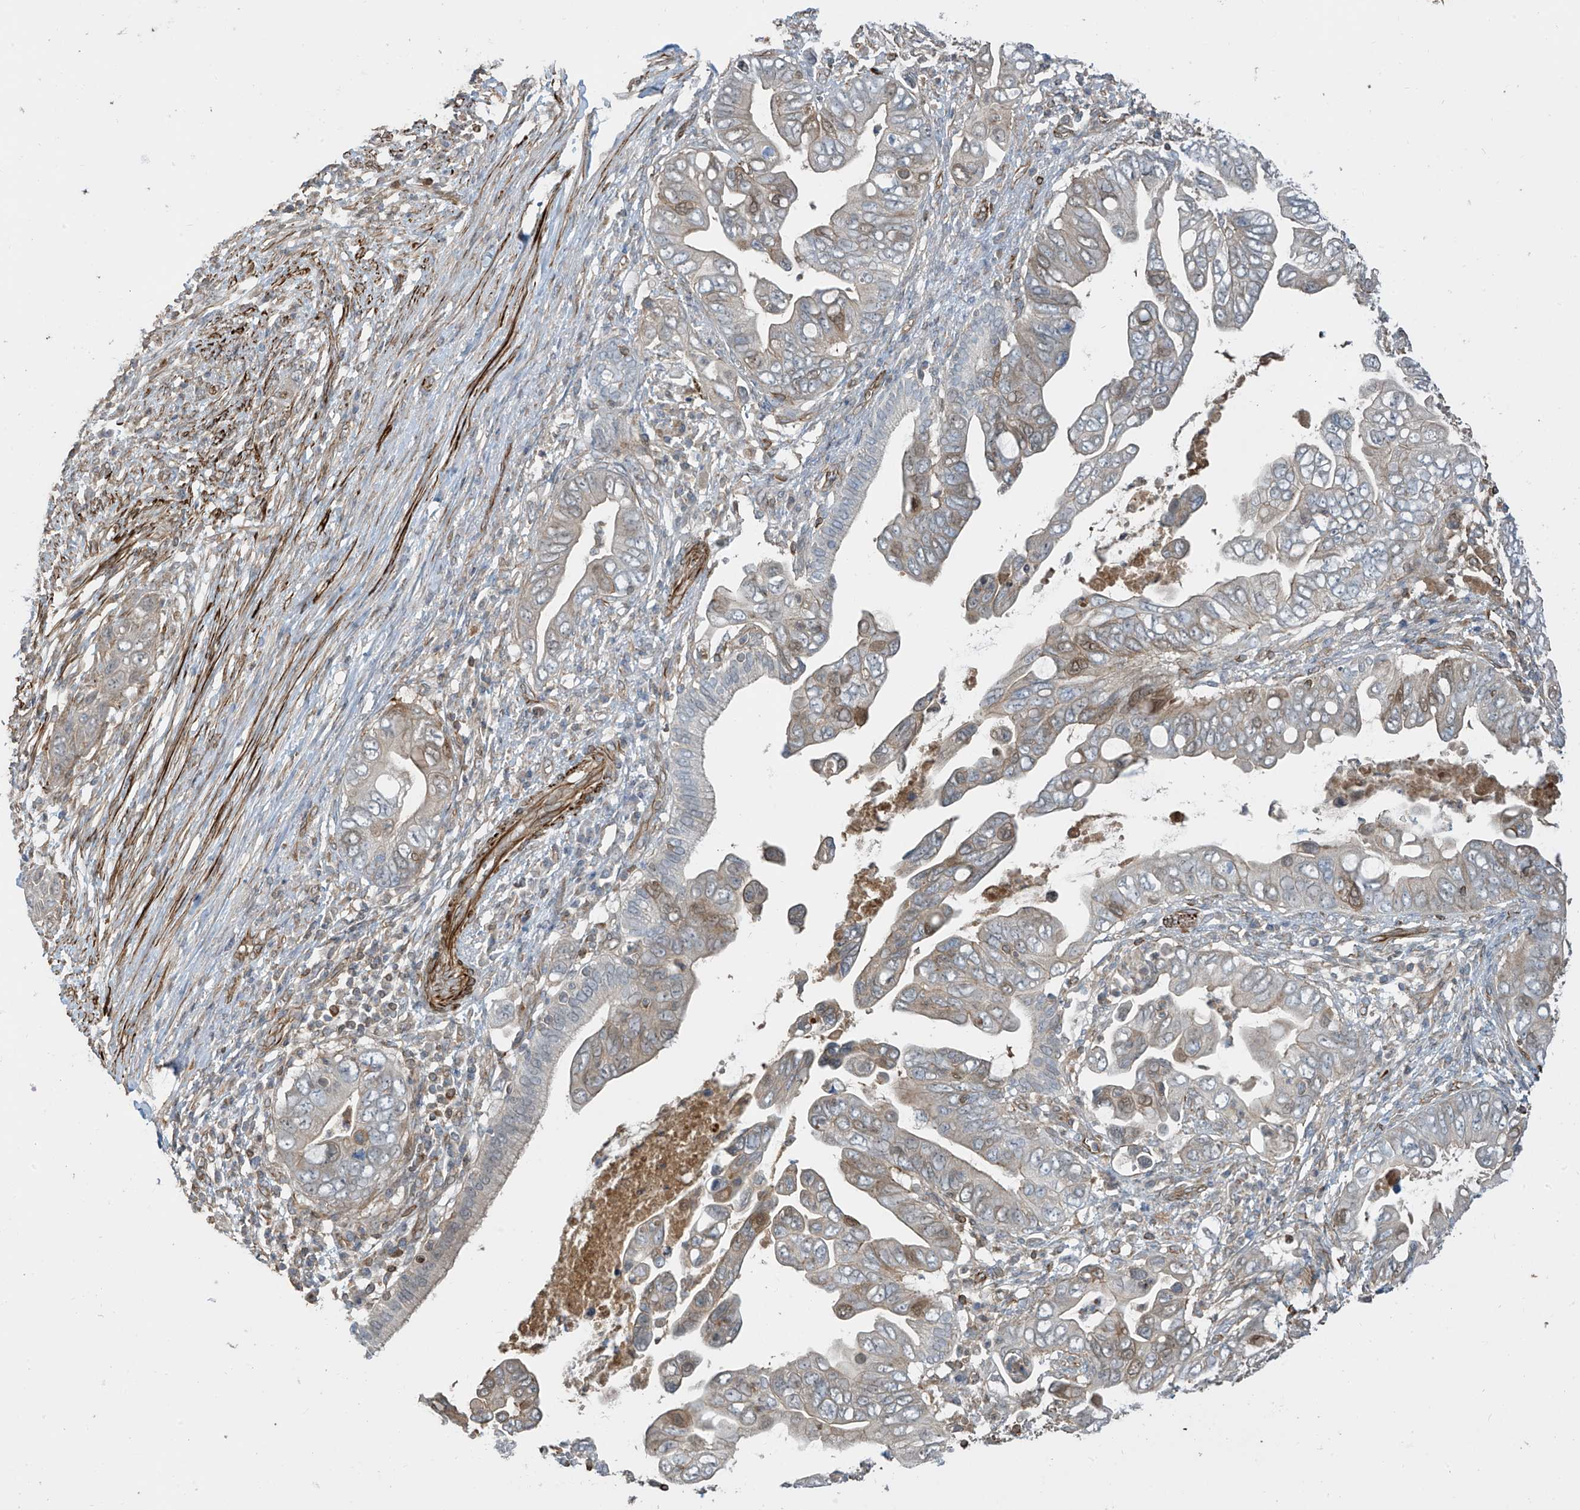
{"staining": {"intensity": "weak", "quantity": "<25%", "location": "cytoplasmic/membranous"}, "tissue": "pancreatic cancer", "cell_type": "Tumor cells", "image_type": "cancer", "snomed": [{"axis": "morphology", "description": "Adenocarcinoma, NOS"}, {"axis": "topography", "description": "Pancreas"}], "caption": "Immunohistochemistry photomicrograph of neoplastic tissue: human pancreatic adenocarcinoma stained with DAB exhibits no significant protein staining in tumor cells.", "gene": "SH3BGRL3", "patient": {"sex": "male", "age": 75}}